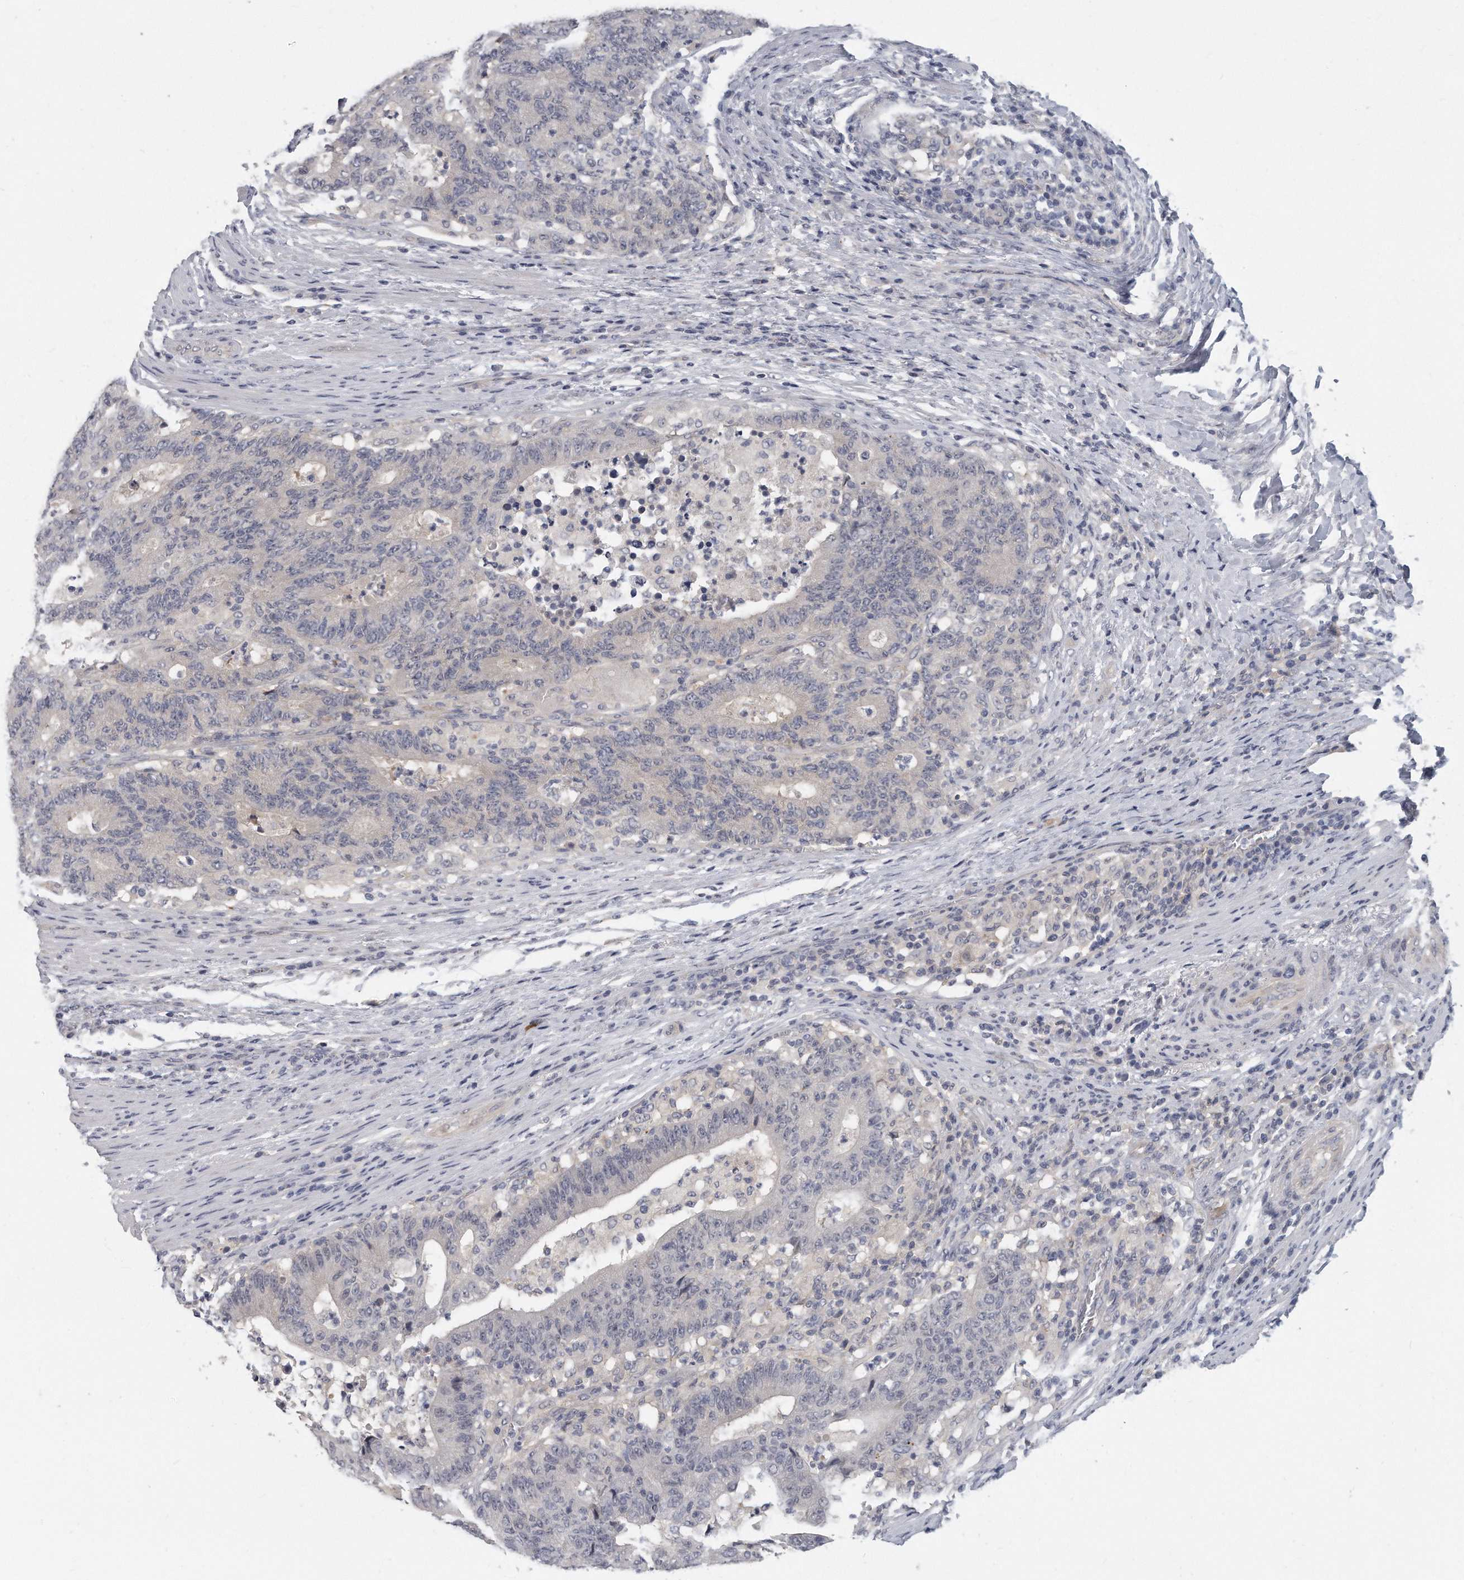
{"staining": {"intensity": "negative", "quantity": "none", "location": "none"}, "tissue": "colorectal cancer", "cell_type": "Tumor cells", "image_type": "cancer", "snomed": [{"axis": "morphology", "description": "Normal tissue, NOS"}, {"axis": "morphology", "description": "Adenocarcinoma, NOS"}, {"axis": "topography", "description": "Colon"}], "caption": "Immunohistochemical staining of colorectal cancer shows no significant staining in tumor cells.", "gene": "KLHL7", "patient": {"sex": "female", "age": 75}}